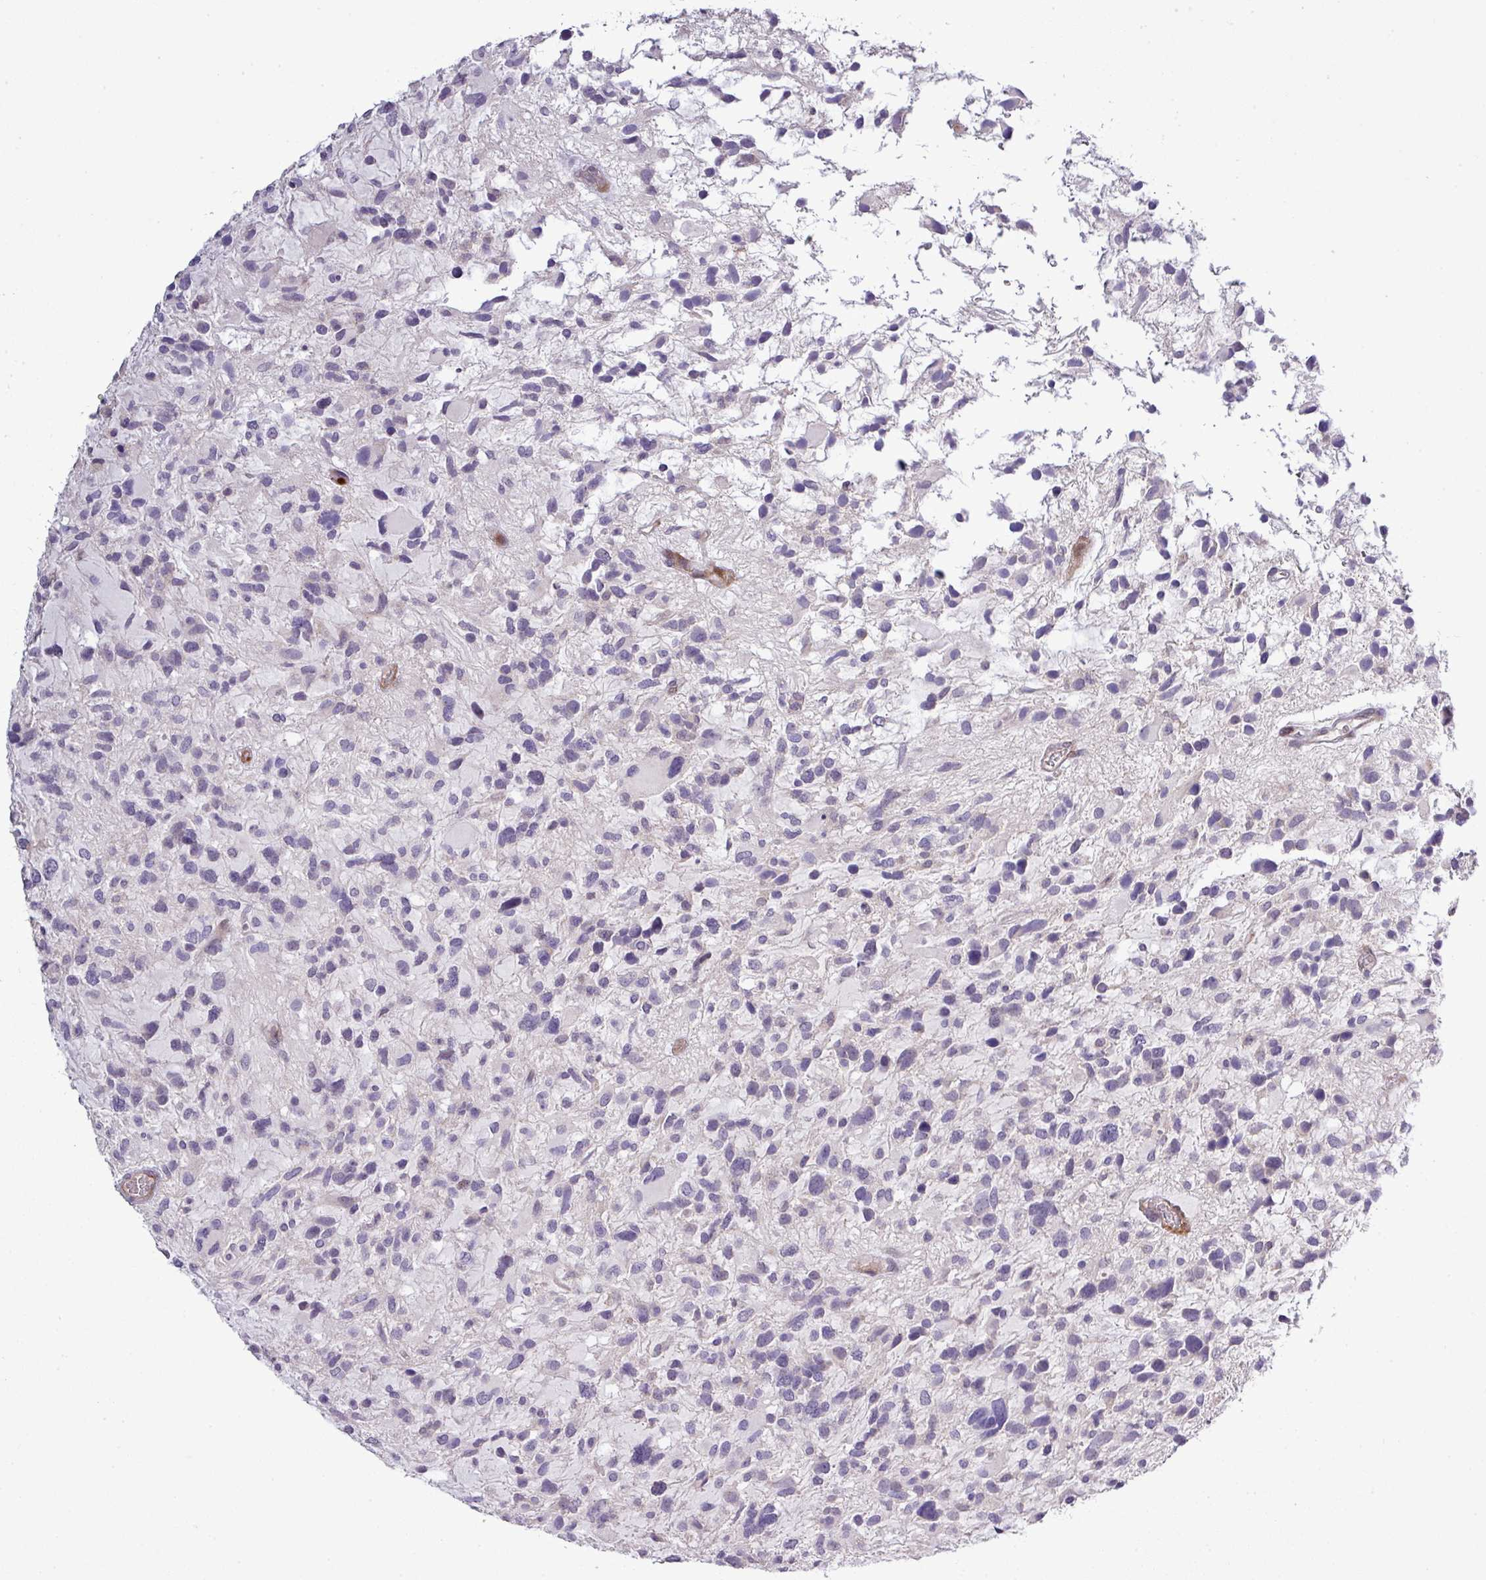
{"staining": {"intensity": "negative", "quantity": "none", "location": "none"}, "tissue": "glioma", "cell_type": "Tumor cells", "image_type": "cancer", "snomed": [{"axis": "morphology", "description": "Glioma, malignant, High grade"}, {"axis": "topography", "description": "Brain"}], "caption": "An image of high-grade glioma (malignant) stained for a protein demonstrates no brown staining in tumor cells.", "gene": "TPRA1", "patient": {"sex": "female", "age": 11}}